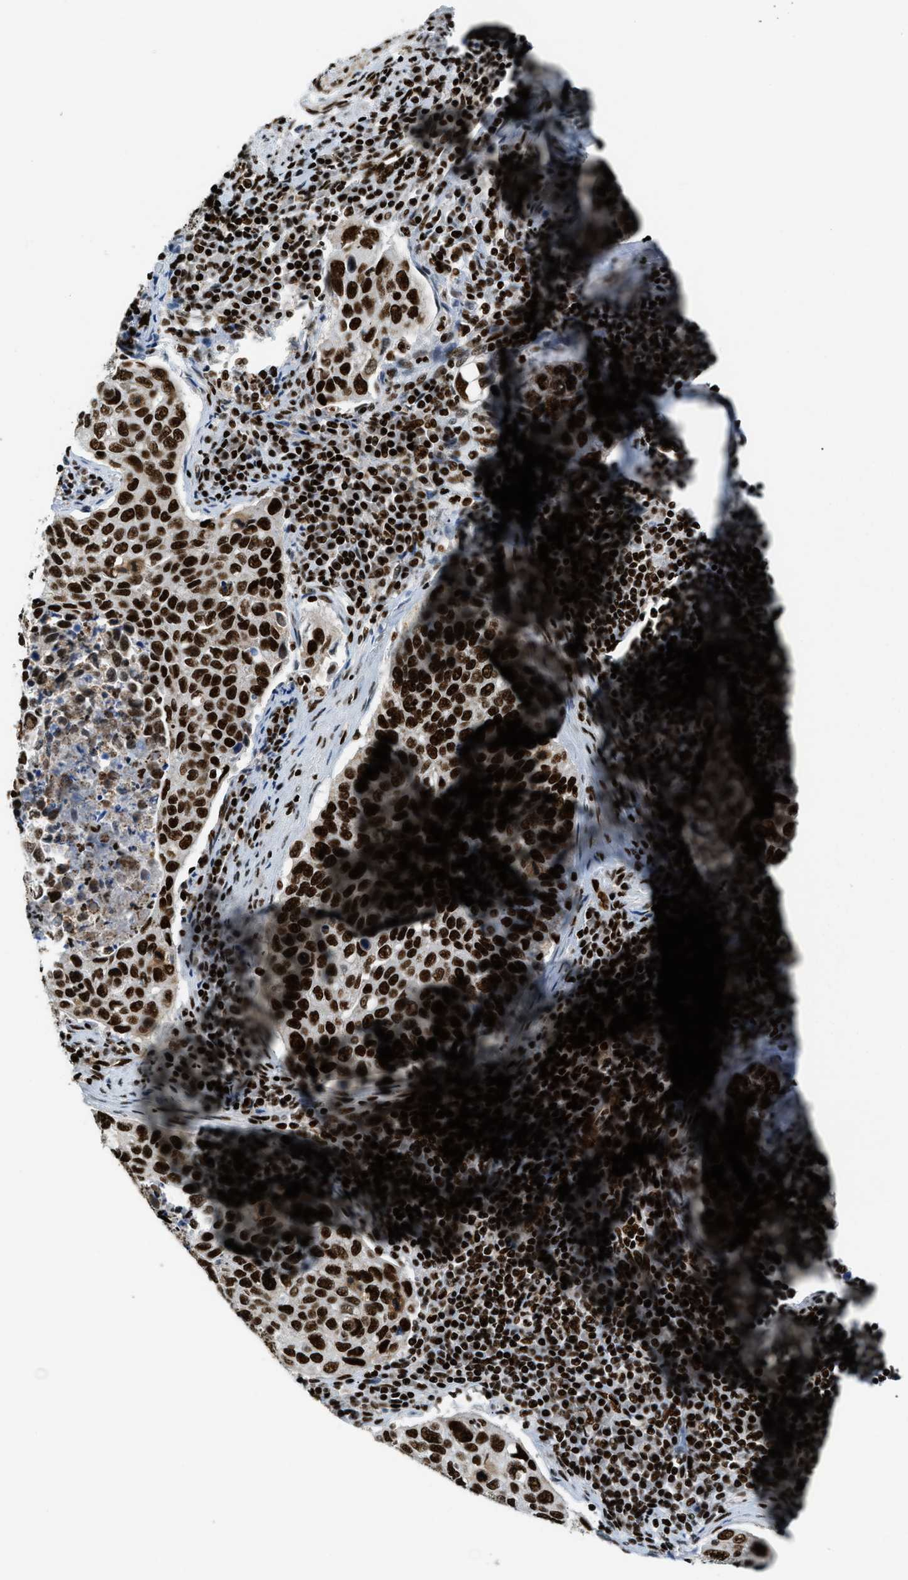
{"staining": {"intensity": "strong", "quantity": ">75%", "location": "nuclear"}, "tissue": "cervical cancer", "cell_type": "Tumor cells", "image_type": "cancer", "snomed": [{"axis": "morphology", "description": "Squamous cell carcinoma, NOS"}, {"axis": "topography", "description": "Cervix"}], "caption": "This is a histology image of immunohistochemistry (IHC) staining of cervical squamous cell carcinoma, which shows strong expression in the nuclear of tumor cells.", "gene": "GABPB1", "patient": {"sex": "female", "age": 53}}